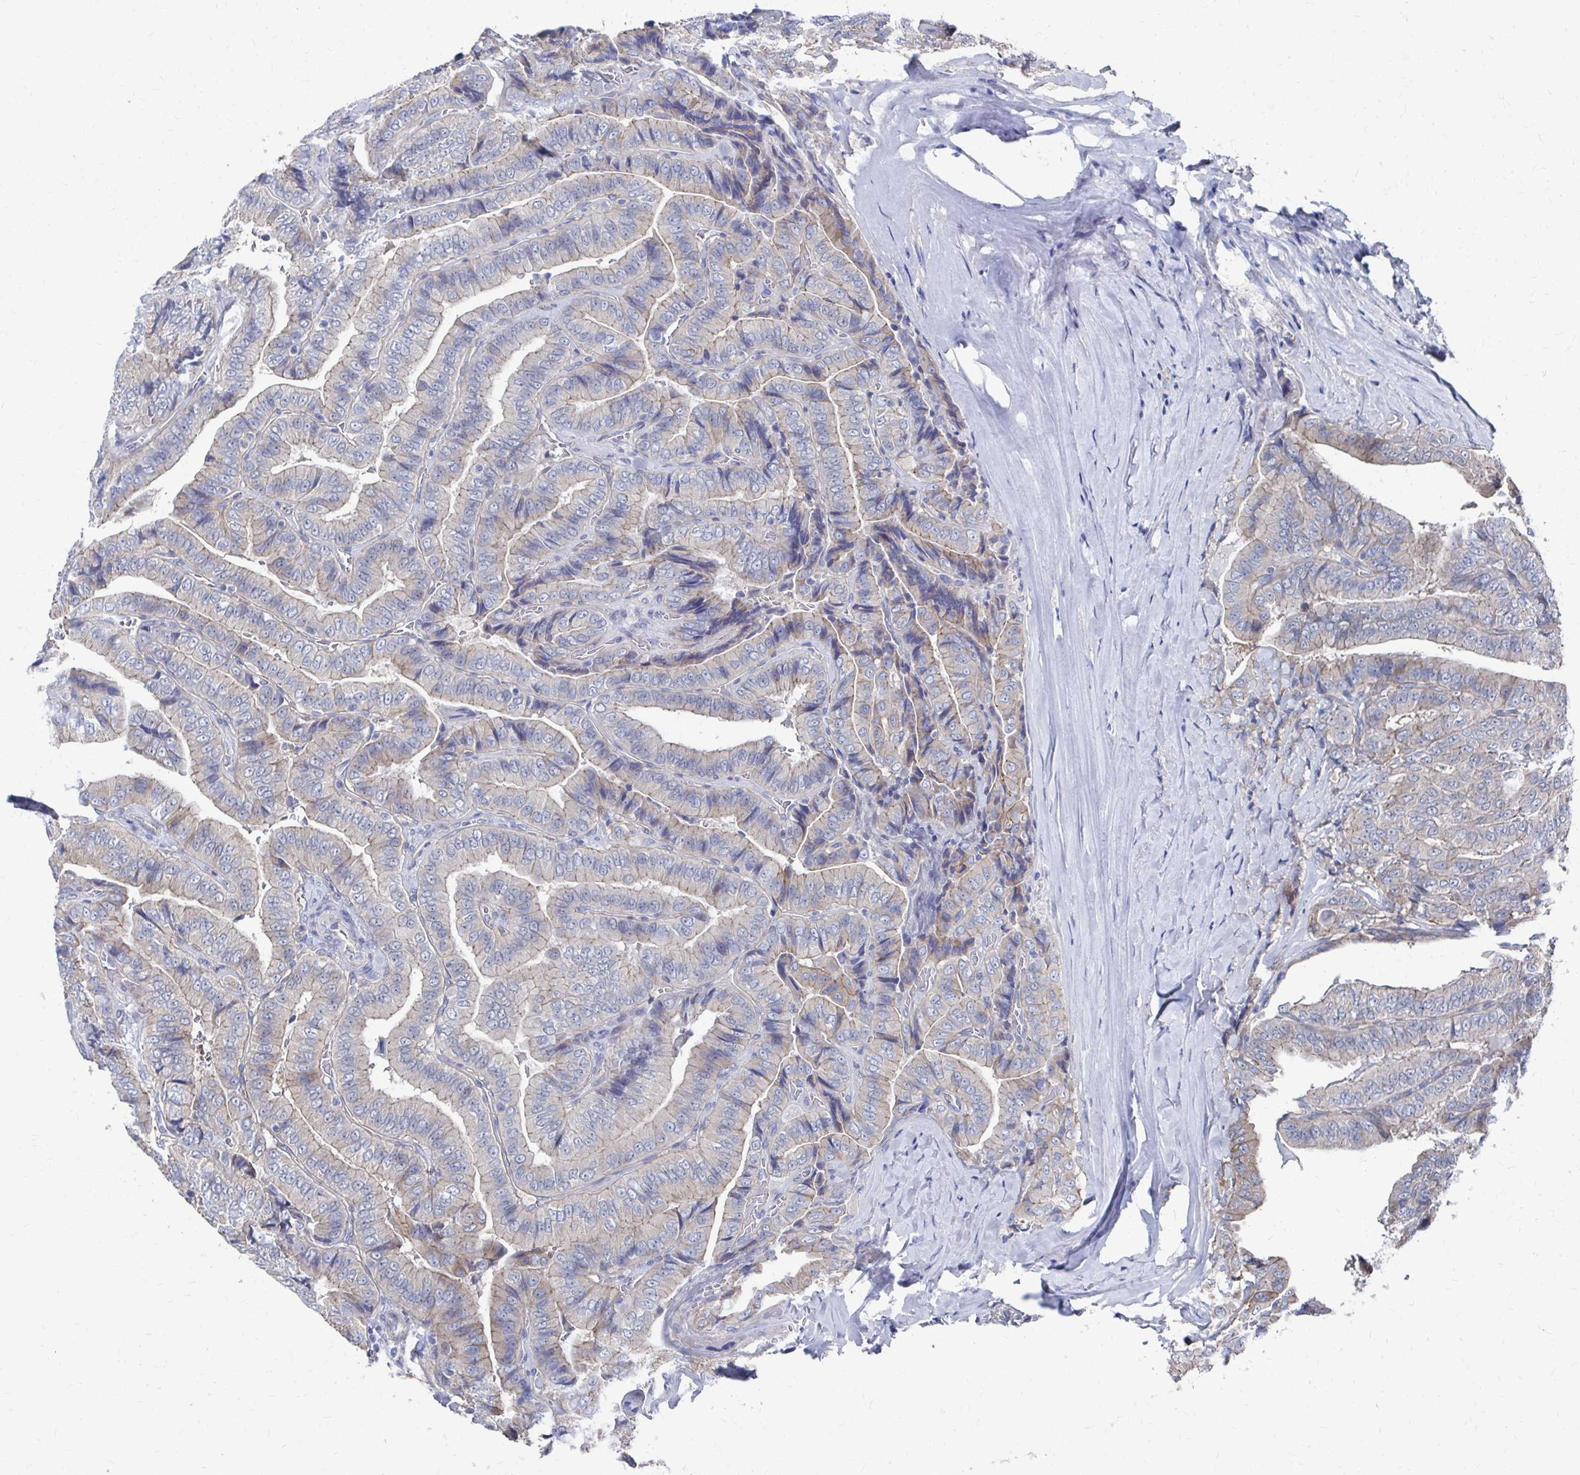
{"staining": {"intensity": "negative", "quantity": "none", "location": "none"}, "tissue": "thyroid cancer", "cell_type": "Tumor cells", "image_type": "cancer", "snomed": [{"axis": "morphology", "description": "Papillary adenocarcinoma, NOS"}, {"axis": "topography", "description": "Thyroid gland"}], "caption": "IHC micrograph of thyroid cancer stained for a protein (brown), which exhibits no positivity in tumor cells.", "gene": "PLEKHG7", "patient": {"sex": "male", "age": 61}}